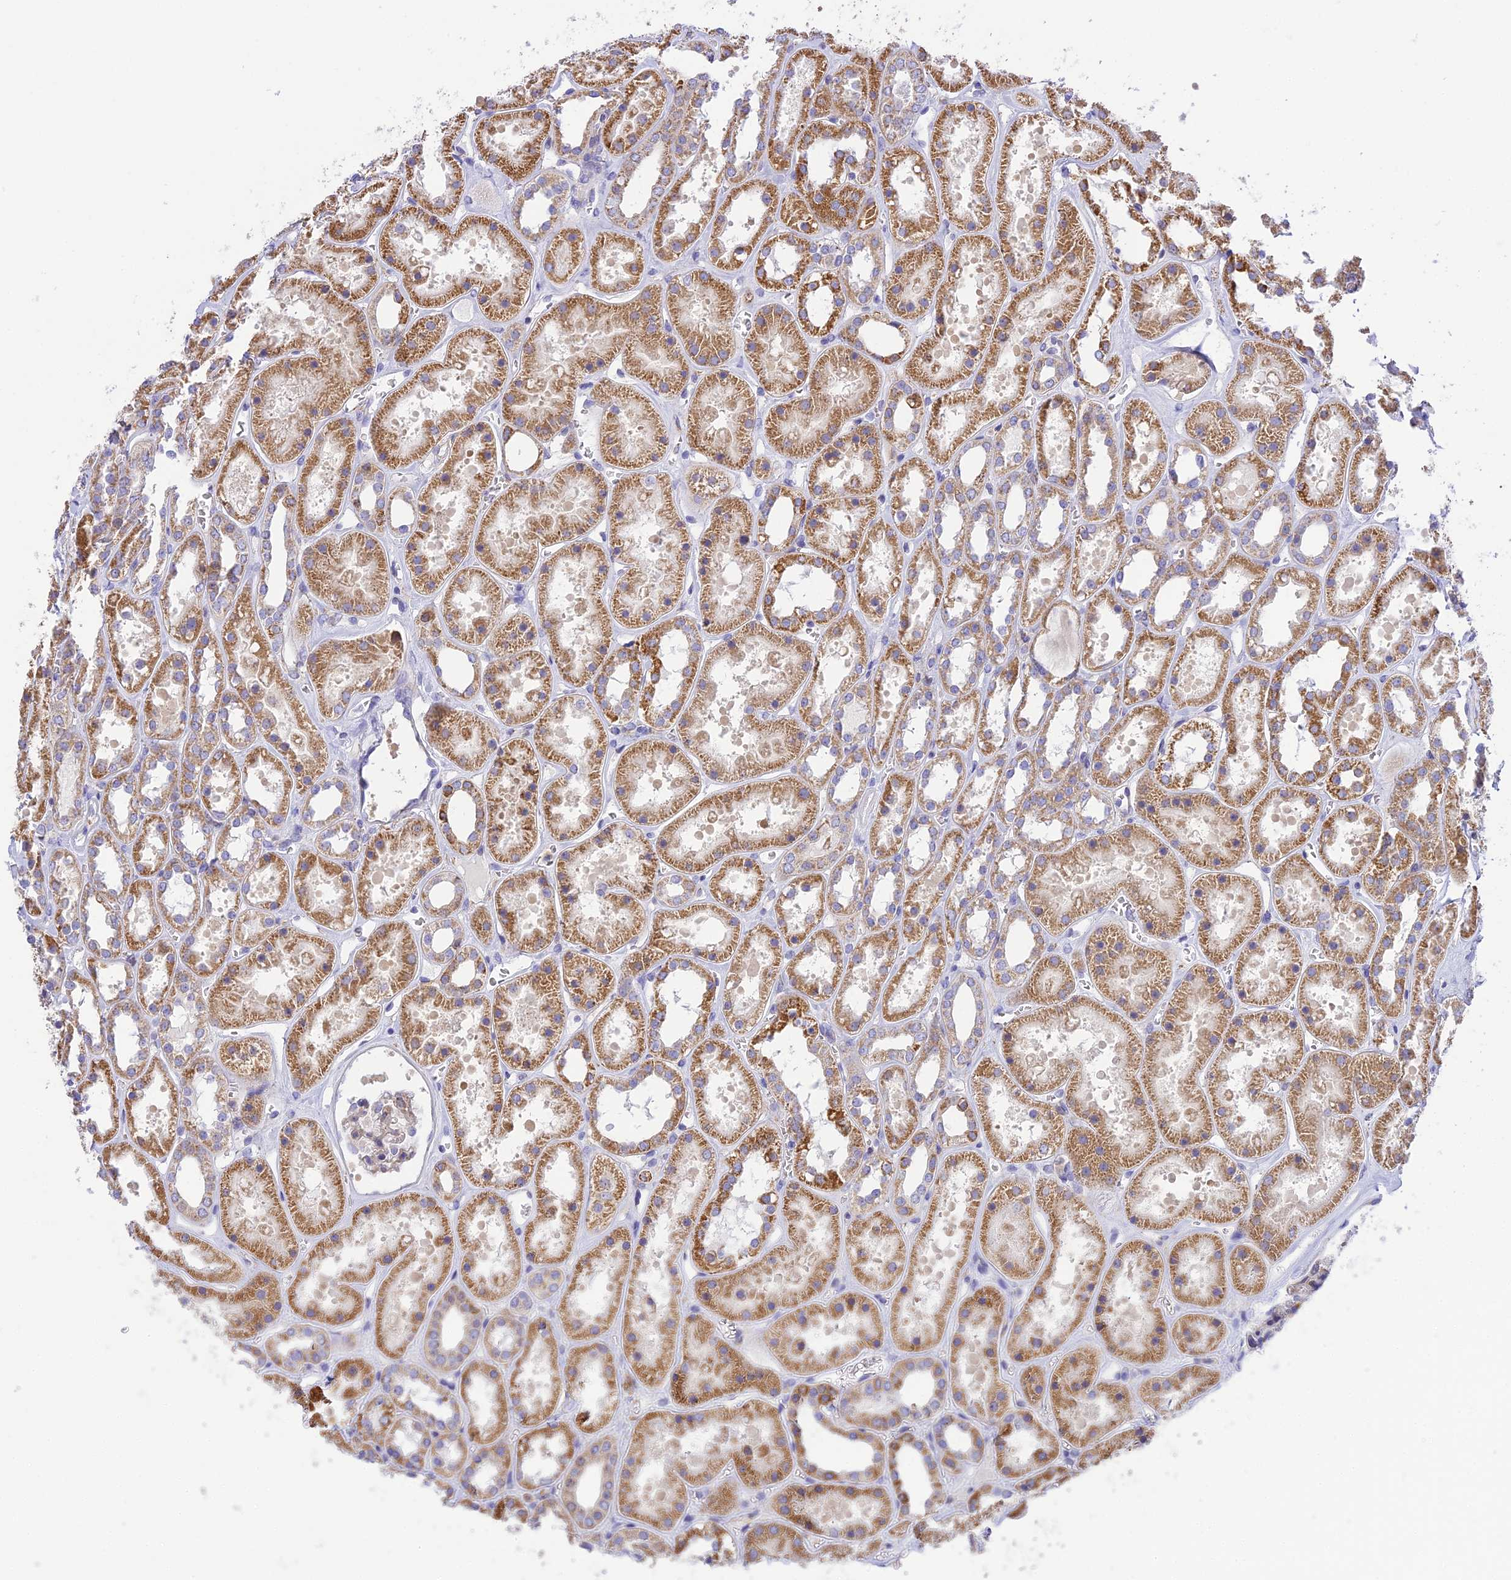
{"staining": {"intensity": "weak", "quantity": "<25%", "location": "cytoplasmic/membranous"}, "tissue": "kidney", "cell_type": "Cells in glomeruli", "image_type": "normal", "snomed": [{"axis": "morphology", "description": "Normal tissue, NOS"}, {"axis": "topography", "description": "Kidney"}], "caption": "High magnification brightfield microscopy of unremarkable kidney stained with DAB (3,3'-diaminobenzidine) (brown) and counterstained with hematoxylin (blue): cells in glomeruli show no significant positivity. The staining was performed using DAB to visualize the protein expression in brown, while the nuclei were stained in blue with hematoxylin (Magnification: 20x).", "gene": "CORO7", "patient": {"sex": "female", "age": 41}}